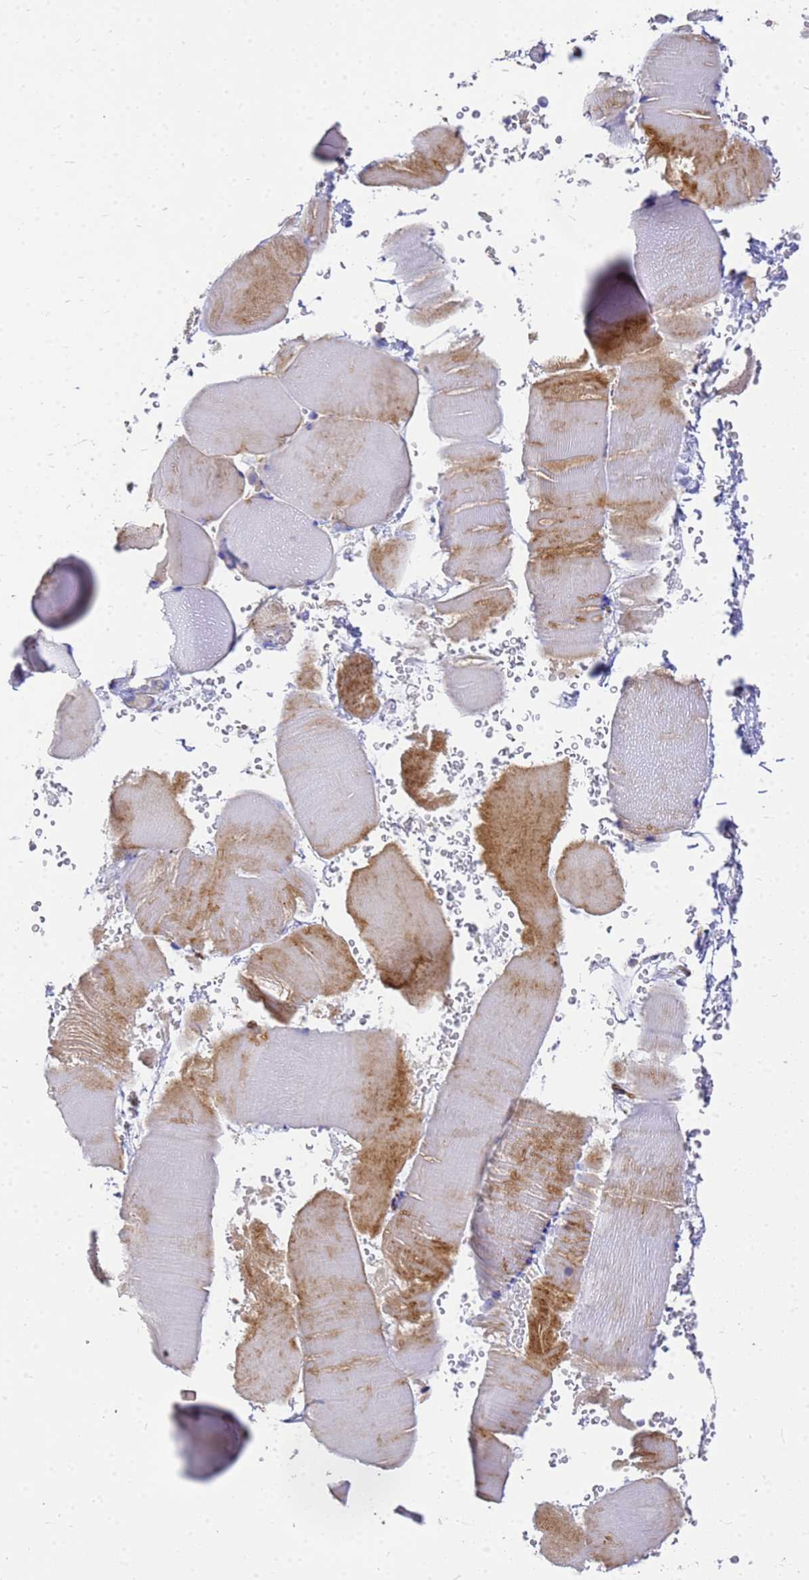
{"staining": {"intensity": "moderate", "quantity": "25%-75%", "location": "cytoplasmic/membranous"}, "tissue": "skeletal muscle", "cell_type": "Myocytes", "image_type": "normal", "snomed": [{"axis": "morphology", "description": "Normal tissue, NOS"}, {"axis": "topography", "description": "Skeletal muscle"}], "caption": "An immunohistochemistry photomicrograph of unremarkable tissue is shown. Protein staining in brown highlights moderate cytoplasmic/membranous positivity in skeletal muscle within myocytes. (Stains: DAB (3,3'-diaminobenzidine) in brown, nuclei in blue, Microscopy: brightfield microscopy at high magnification).", "gene": "POP7", "patient": {"sex": "male", "age": 62}}